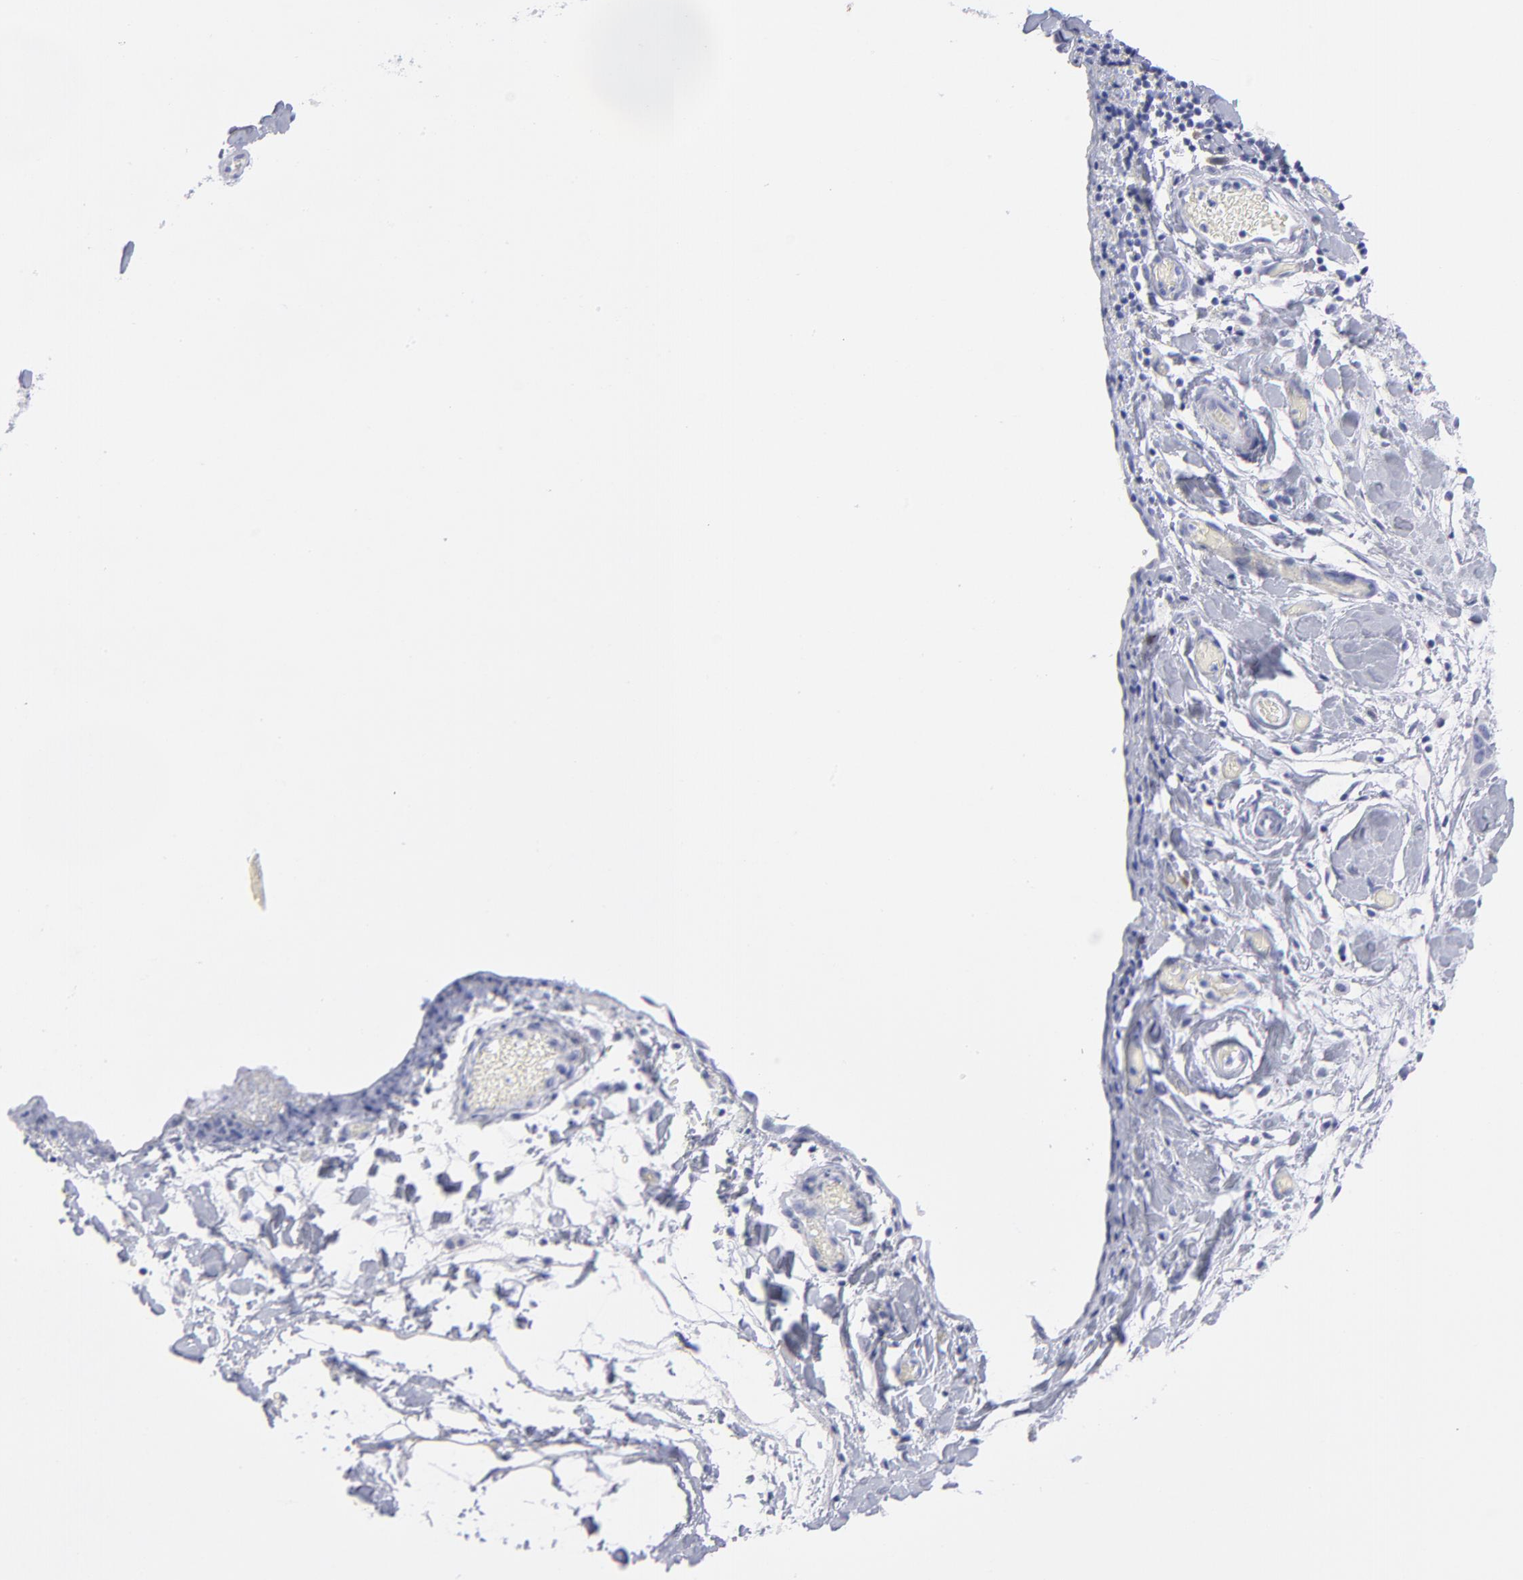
{"staining": {"intensity": "strong", "quantity": "<25%", "location": "cytoplasmic/membranous"}, "tissue": "stomach cancer", "cell_type": "Tumor cells", "image_type": "cancer", "snomed": [{"axis": "morphology", "description": "Adenocarcinoma, NOS"}, {"axis": "topography", "description": "Stomach, upper"}], "caption": "This is an image of immunohistochemistry (IHC) staining of stomach cancer (adenocarcinoma), which shows strong staining in the cytoplasmic/membranous of tumor cells.", "gene": "CCNB1", "patient": {"sex": "male", "age": 47}}